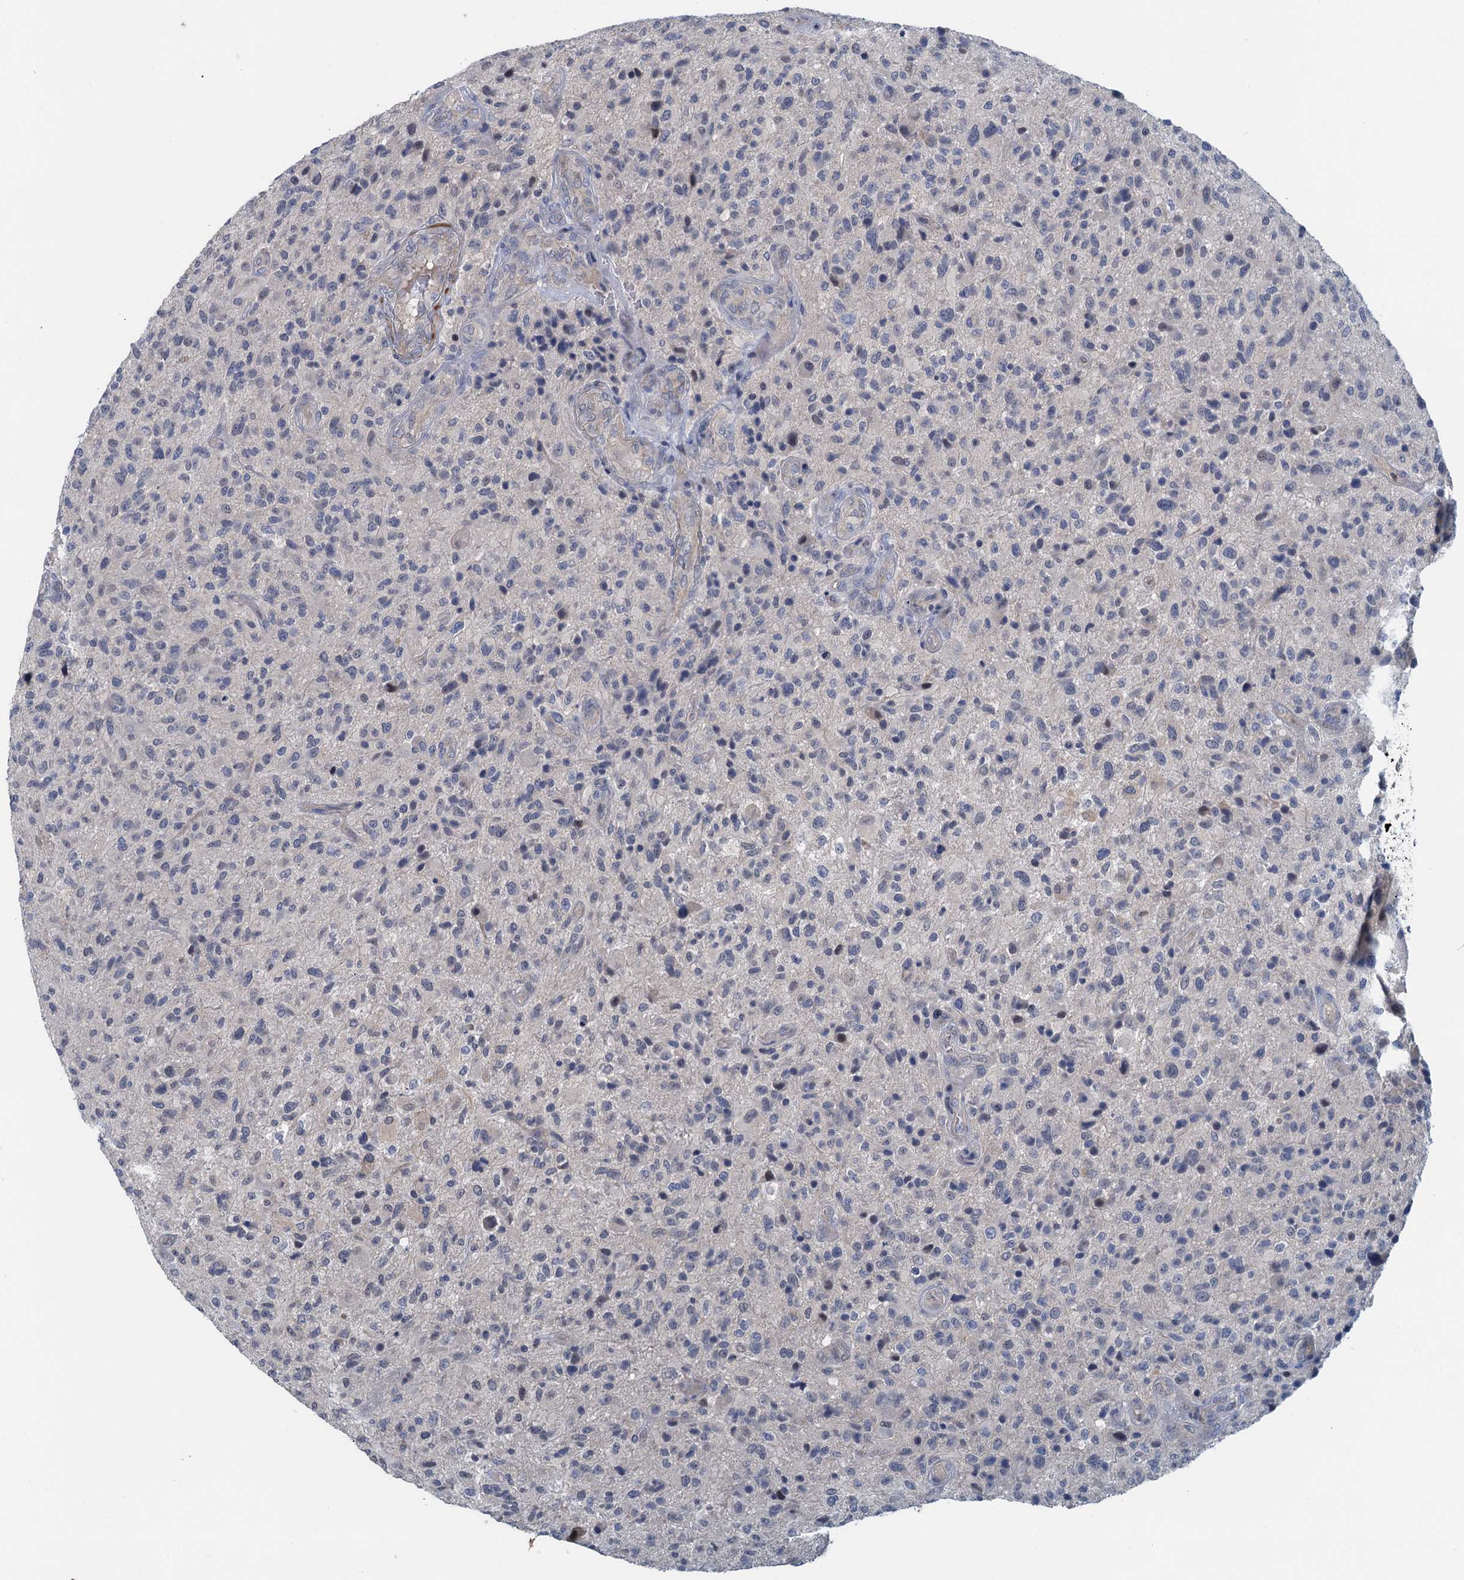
{"staining": {"intensity": "negative", "quantity": "none", "location": "none"}, "tissue": "glioma", "cell_type": "Tumor cells", "image_type": "cancer", "snomed": [{"axis": "morphology", "description": "Glioma, malignant, High grade"}, {"axis": "topography", "description": "Brain"}], "caption": "High magnification brightfield microscopy of high-grade glioma (malignant) stained with DAB (brown) and counterstained with hematoxylin (blue): tumor cells show no significant expression. (IHC, brightfield microscopy, high magnification).", "gene": "MYO16", "patient": {"sex": "male", "age": 47}}